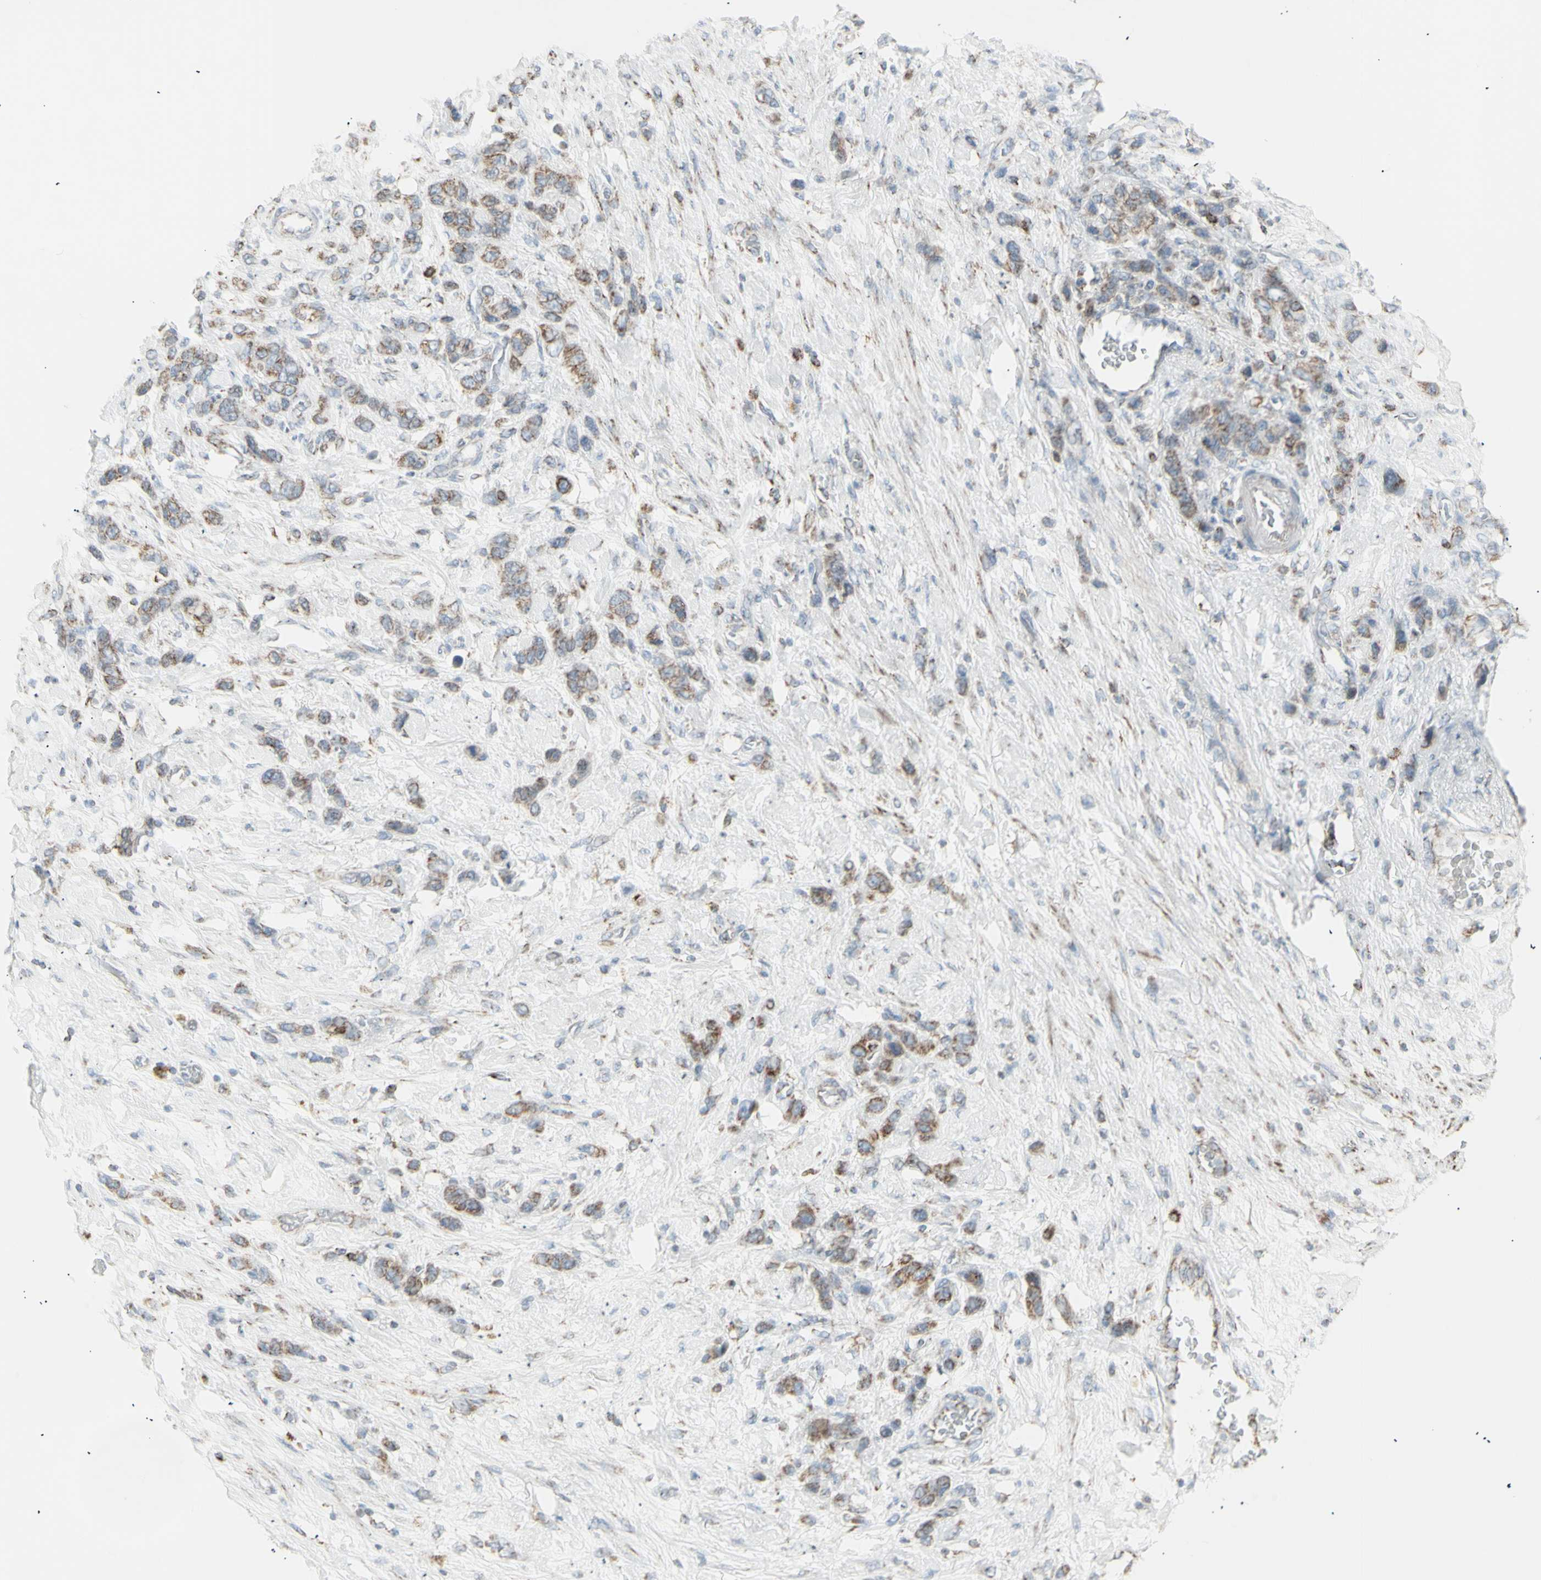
{"staining": {"intensity": "moderate", "quantity": ">75%", "location": "cytoplasmic/membranous"}, "tissue": "stomach cancer", "cell_type": "Tumor cells", "image_type": "cancer", "snomed": [{"axis": "morphology", "description": "Adenocarcinoma, NOS"}, {"axis": "morphology", "description": "Adenocarcinoma, High grade"}, {"axis": "topography", "description": "Stomach, upper"}, {"axis": "topography", "description": "Stomach, lower"}], "caption": "Stomach high-grade adenocarcinoma stained with DAB IHC demonstrates medium levels of moderate cytoplasmic/membranous positivity in approximately >75% of tumor cells.", "gene": "PLGRKT", "patient": {"sex": "female", "age": 65}}